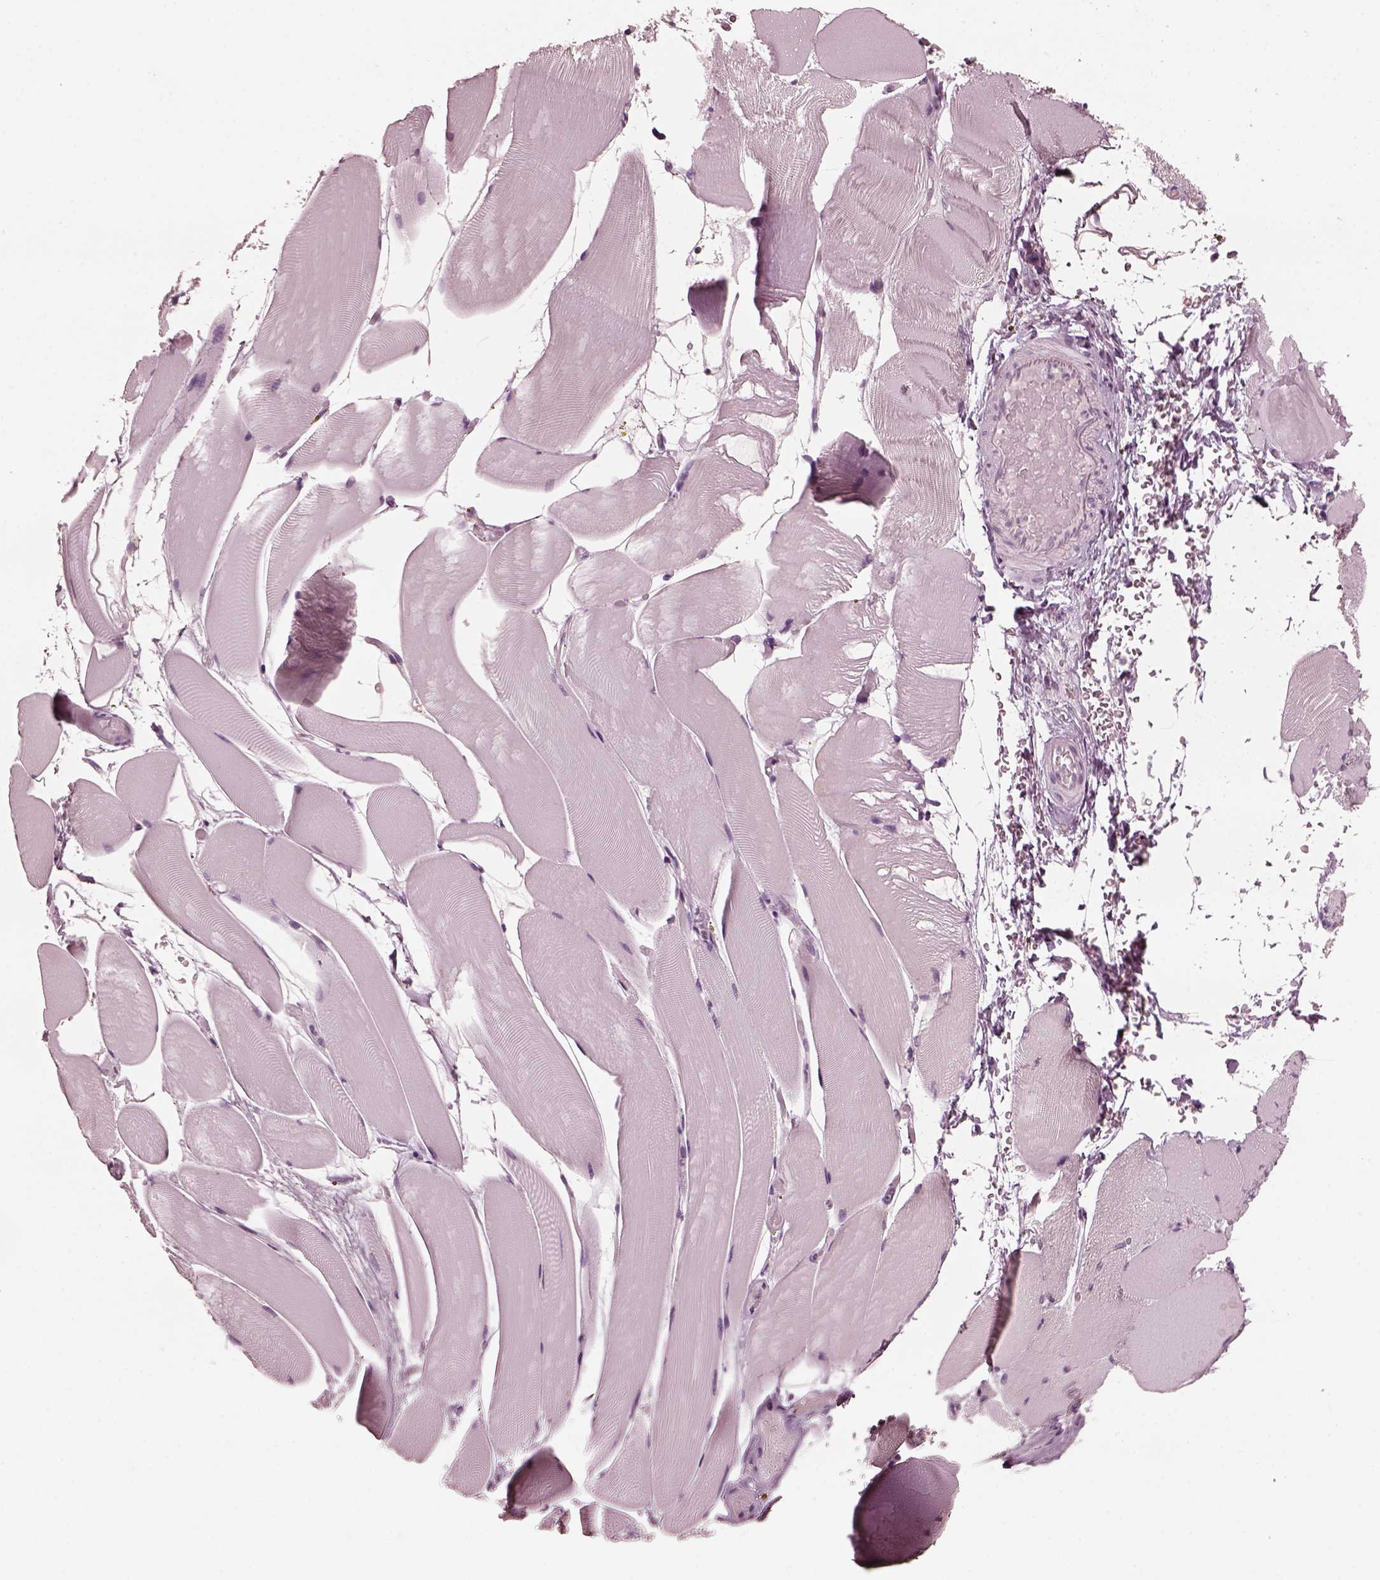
{"staining": {"intensity": "negative", "quantity": "none", "location": "none"}, "tissue": "skeletal muscle", "cell_type": "Myocytes", "image_type": "normal", "snomed": [{"axis": "morphology", "description": "Normal tissue, NOS"}, {"axis": "topography", "description": "Skeletal muscle"}], "caption": "DAB (3,3'-diaminobenzidine) immunohistochemical staining of unremarkable human skeletal muscle reveals no significant positivity in myocytes. (DAB immunohistochemistry with hematoxylin counter stain).", "gene": "CGA", "patient": {"sex": "female", "age": 37}}